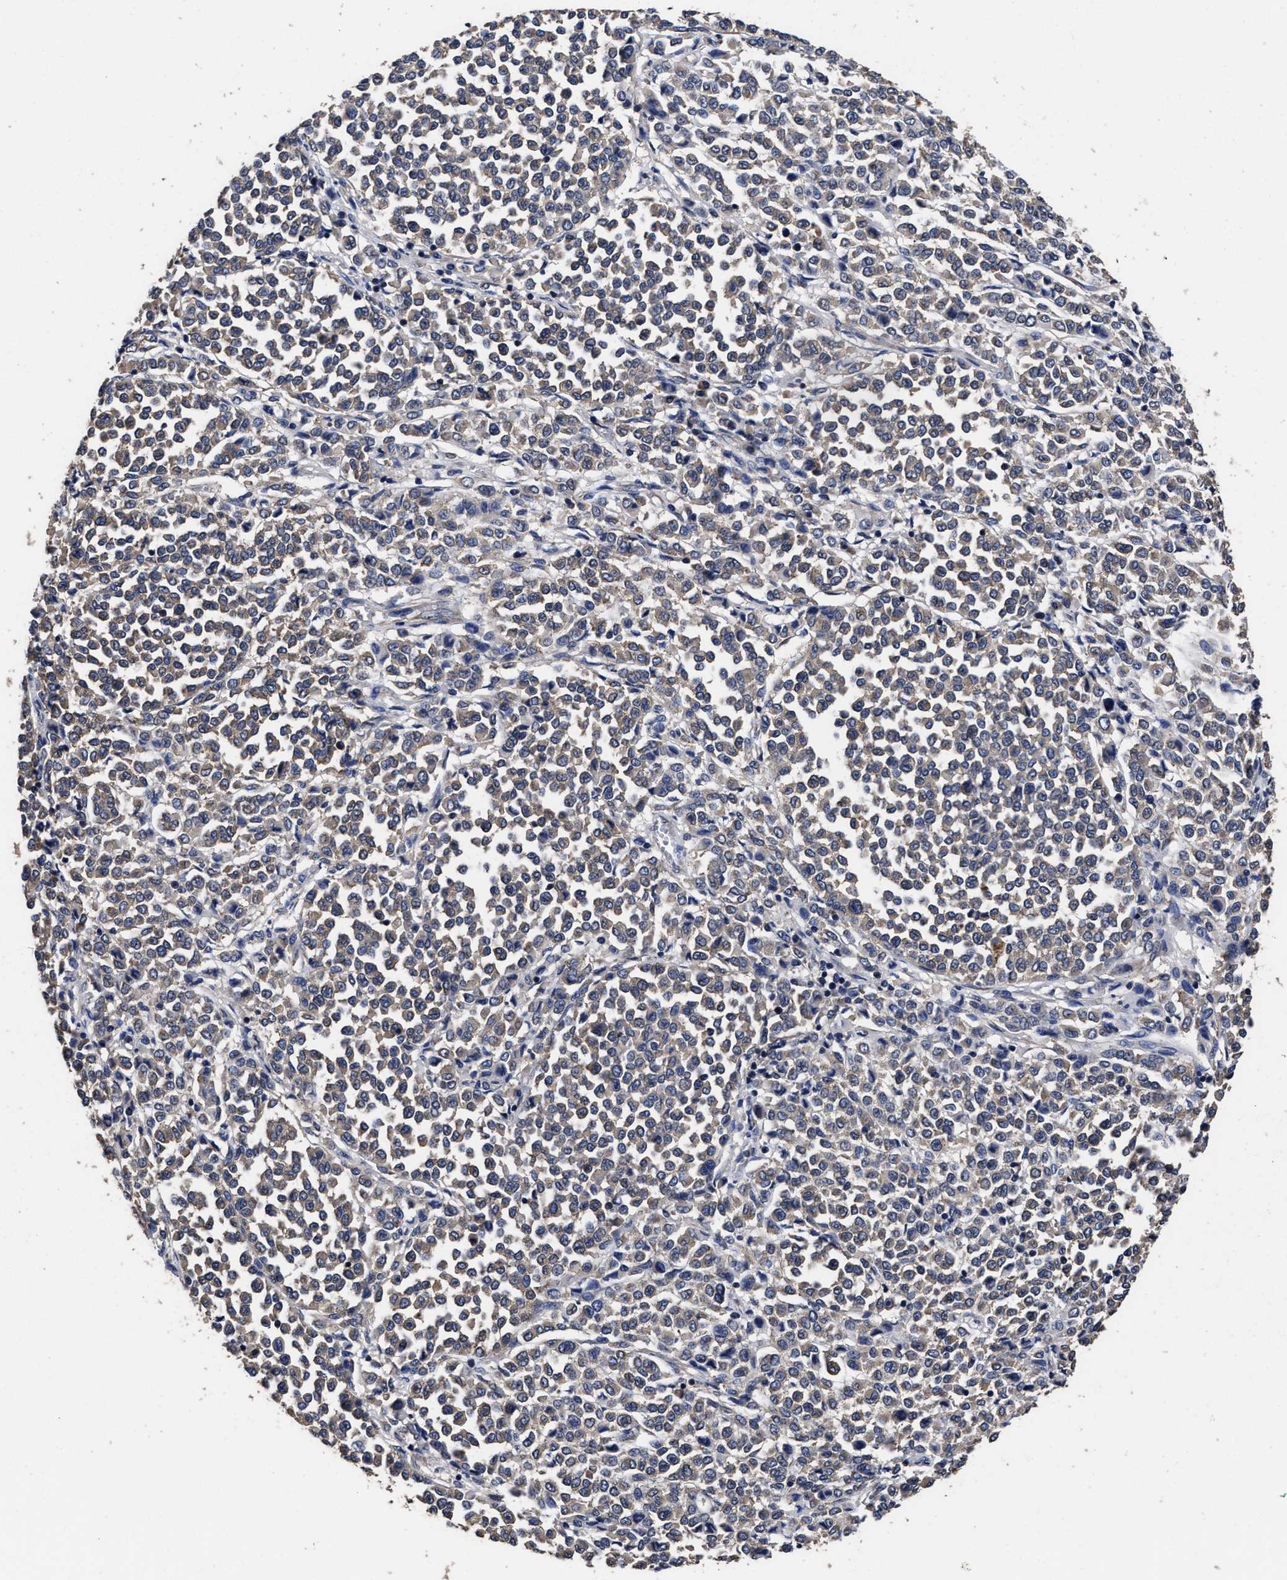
{"staining": {"intensity": "weak", "quantity": ">75%", "location": "cytoplasmic/membranous"}, "tissue": "melanoma", "cell_type": "Tumor cells", "image_type": "cancer", "snomed": [{"axis": "morphology", "description": "Malignant melanoma, Metastatic site"}, {"axis": "topography", "description": "Pancreas"}], "caption": "High-power microscopy captured an immunohistochemistry micrograph of melanoma, revealing weak cytoplasmic/membranous staining in approximately >75% of tumor cells.", "gene": "AVEN", "patient": {"sex": "female", "age": 30}}